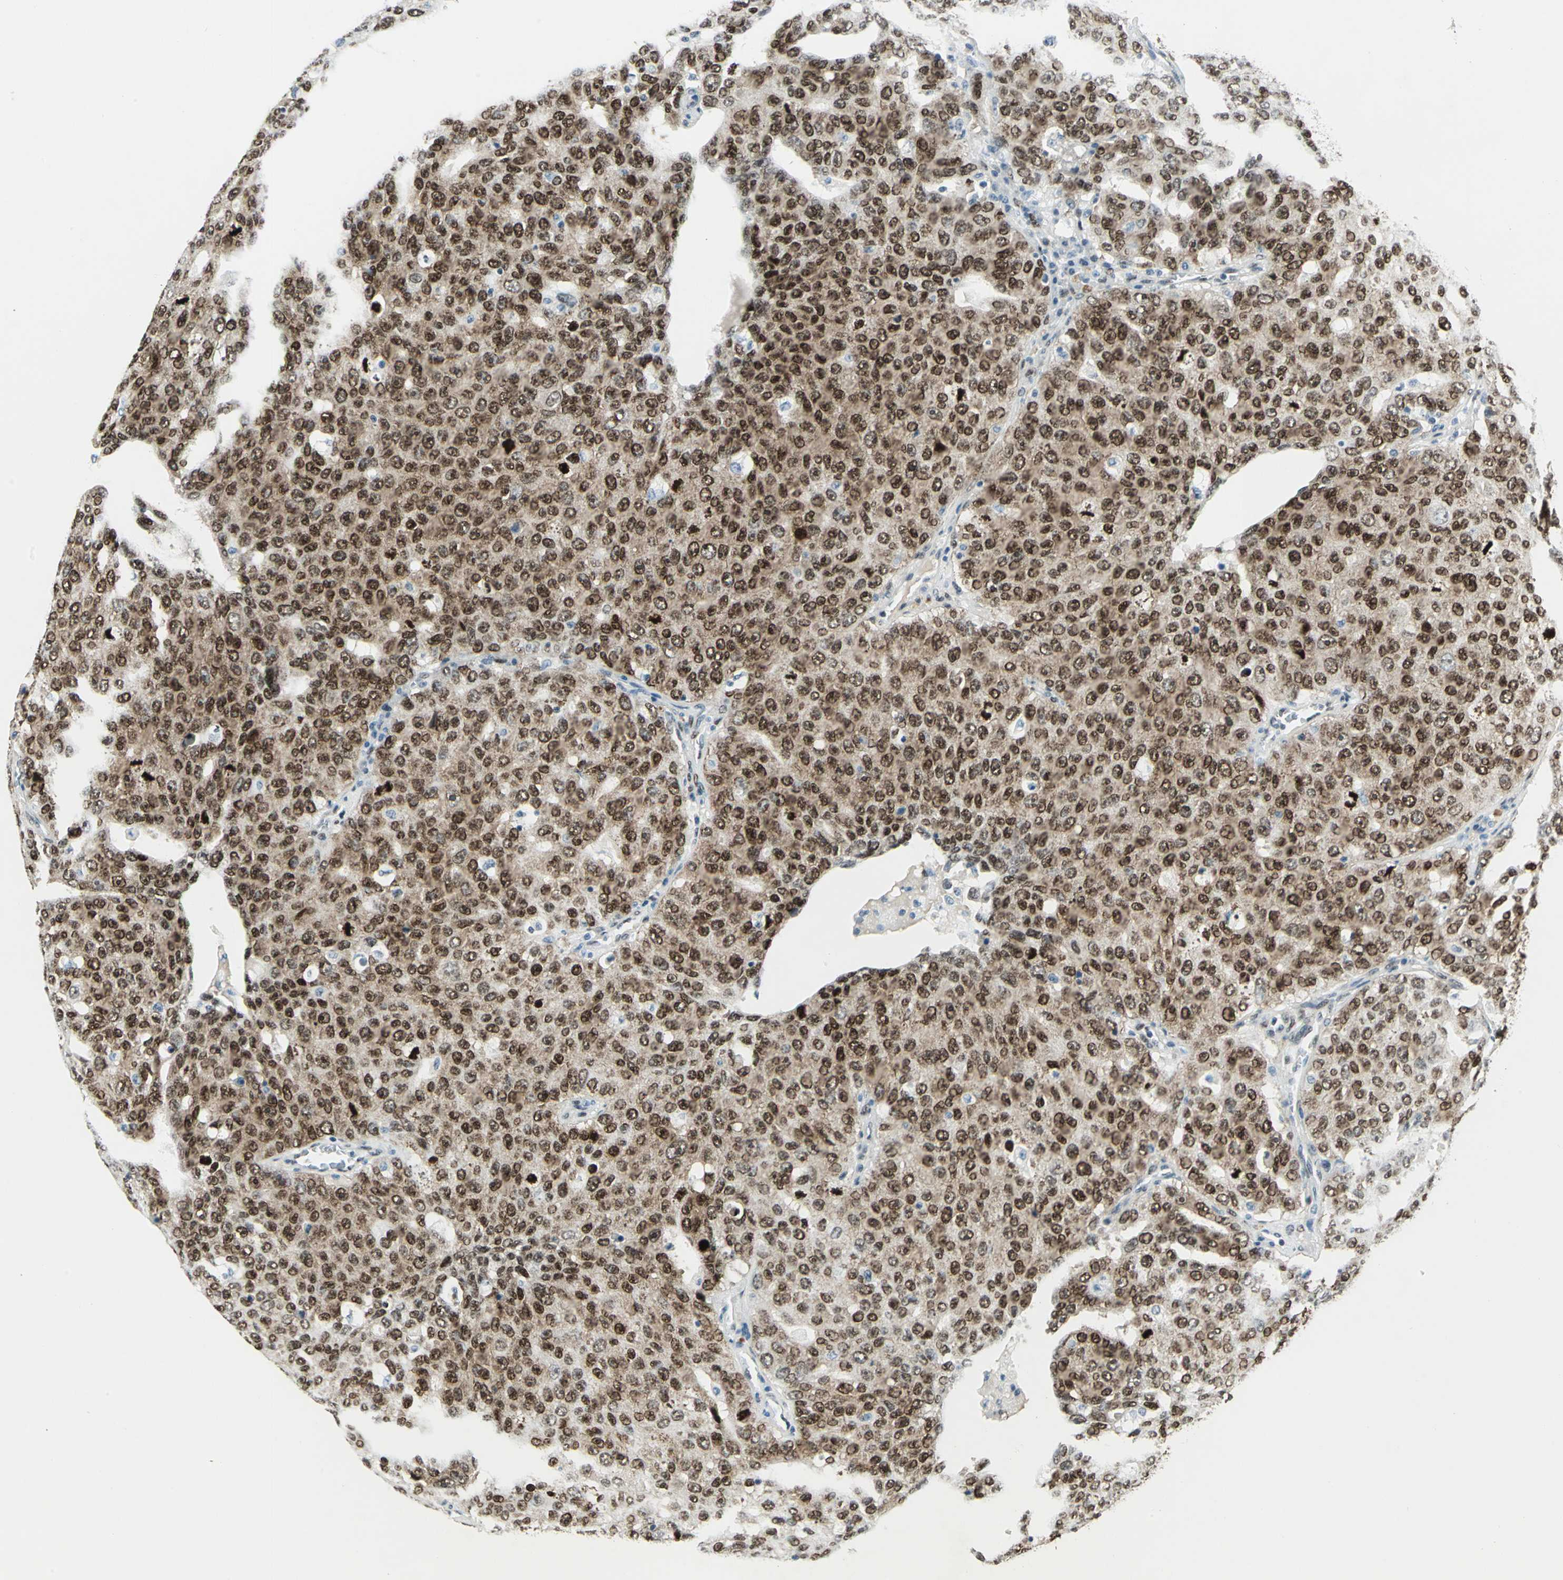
{"staining": {"intensity": "strong", "quantity": ">75%", "location": "nuclear"}, "tissue": "ovarian cancer", "cell_type": "Tumor cells", "image_type": "cancer", "snomed": [{"axis": "morphology", "description": "Carcinoma, endometroid"}, {"axis": "topography", "description": "Ovary"}], "caption": "This is a histology image of immunohistochemistry staining of ovarian endometroid carcinoma, which shows strong expression in the nuclear of tumor cells.", "gene": "MEIS2", "patient": {"sex": "female", "age": 62}}